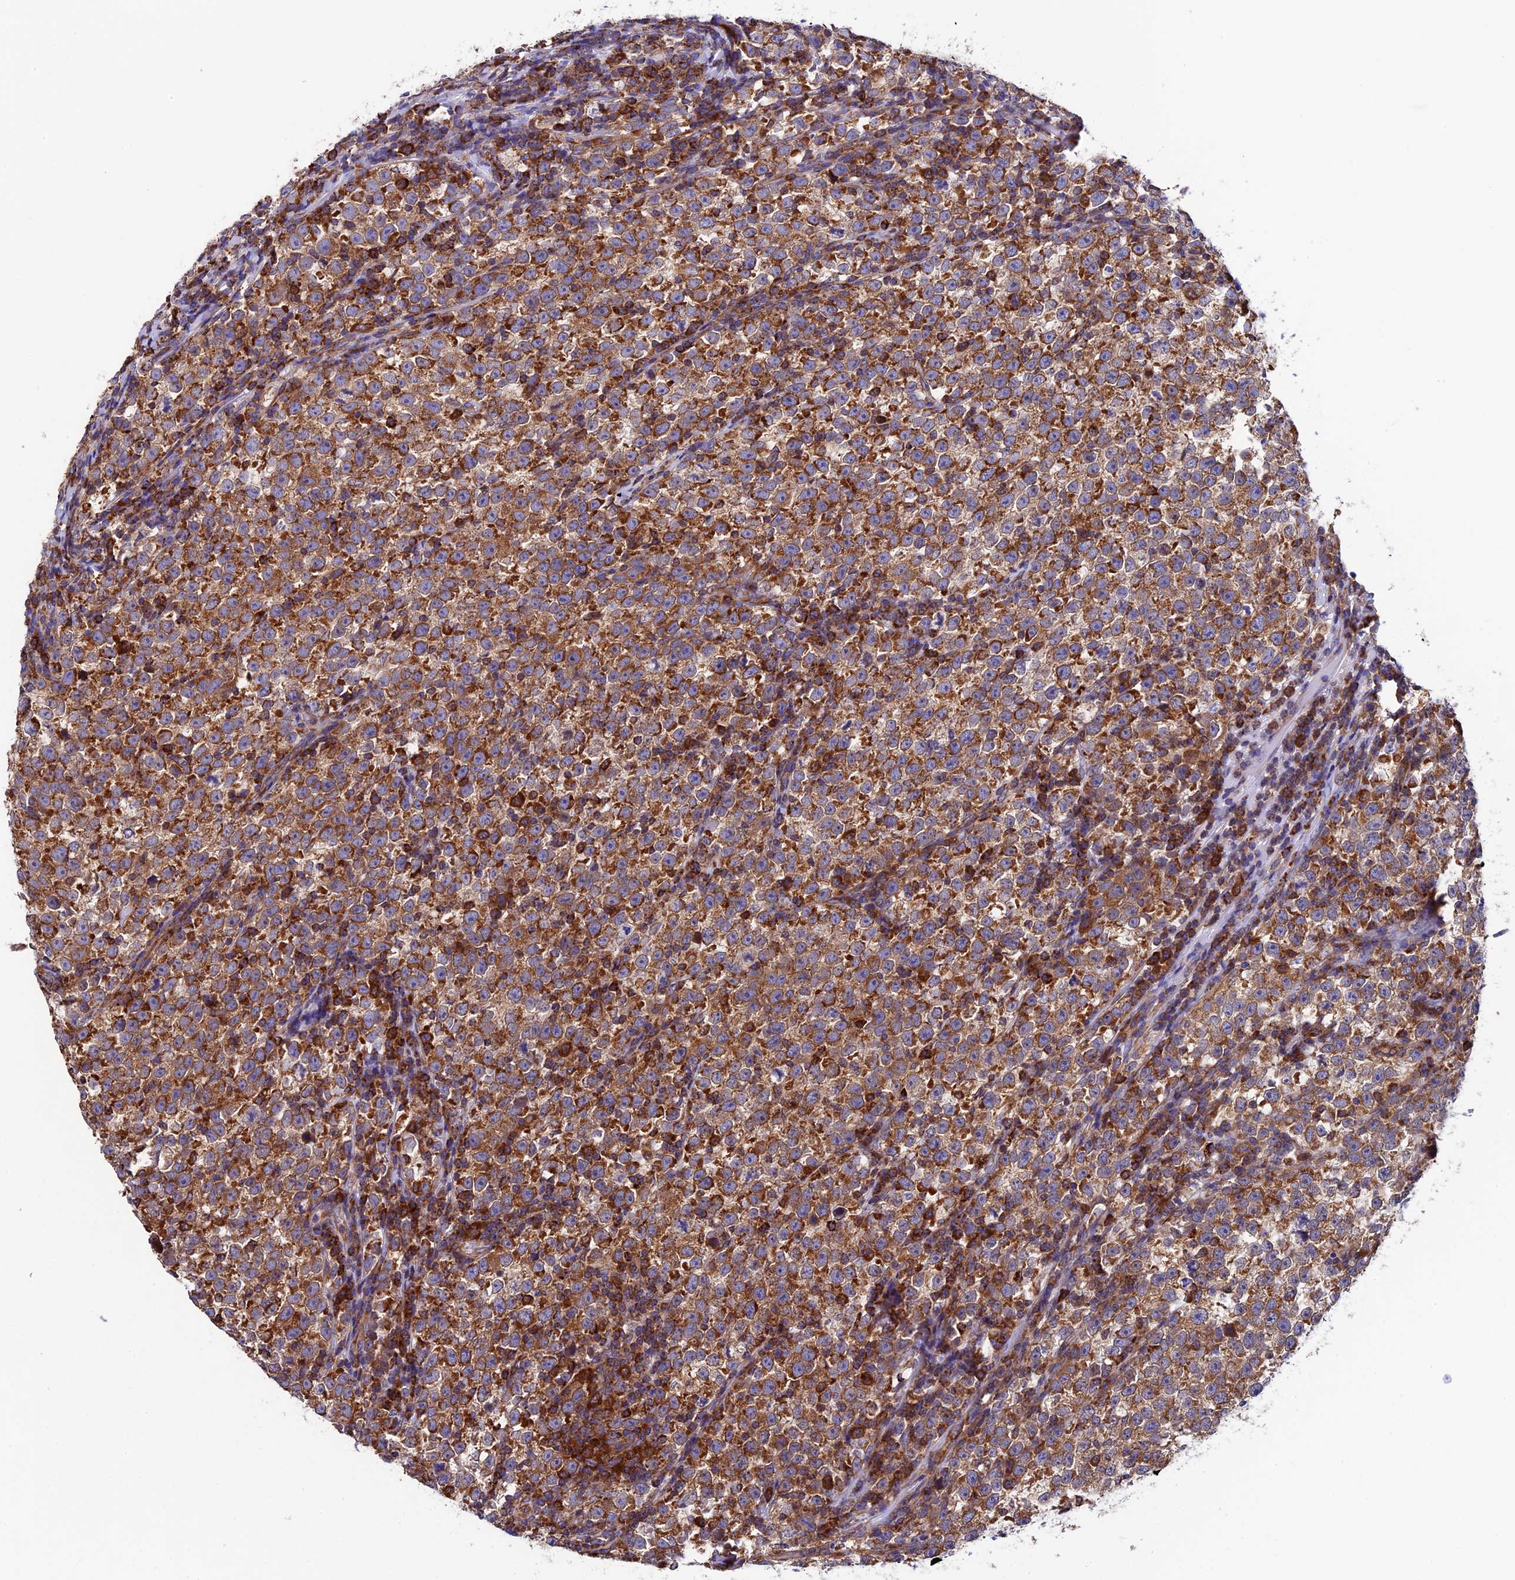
{"staining": {"intensity": "strong", "quantity": ">75%", "location": "cytoplasmic/membranous"}, "tissue": "testis cancer", "cell_type": "Tumor cells", "image_type": "cancer", "snomed": [{"axis": "morphology", "description": "Normal tissue, NOS"}, {"axis": "morphology", "description": "Seminoma, NOS"}, {"axis": "topography", "description": "Testis"}], "caption": "Brown immunohistochemical staining in human seminoma (testis) exhibits strong cytoplasmic/membranous expression in about >75% of tumor cells.", "gene": "SLC9A5", "patient": {"sex": "male", "age": 43}}